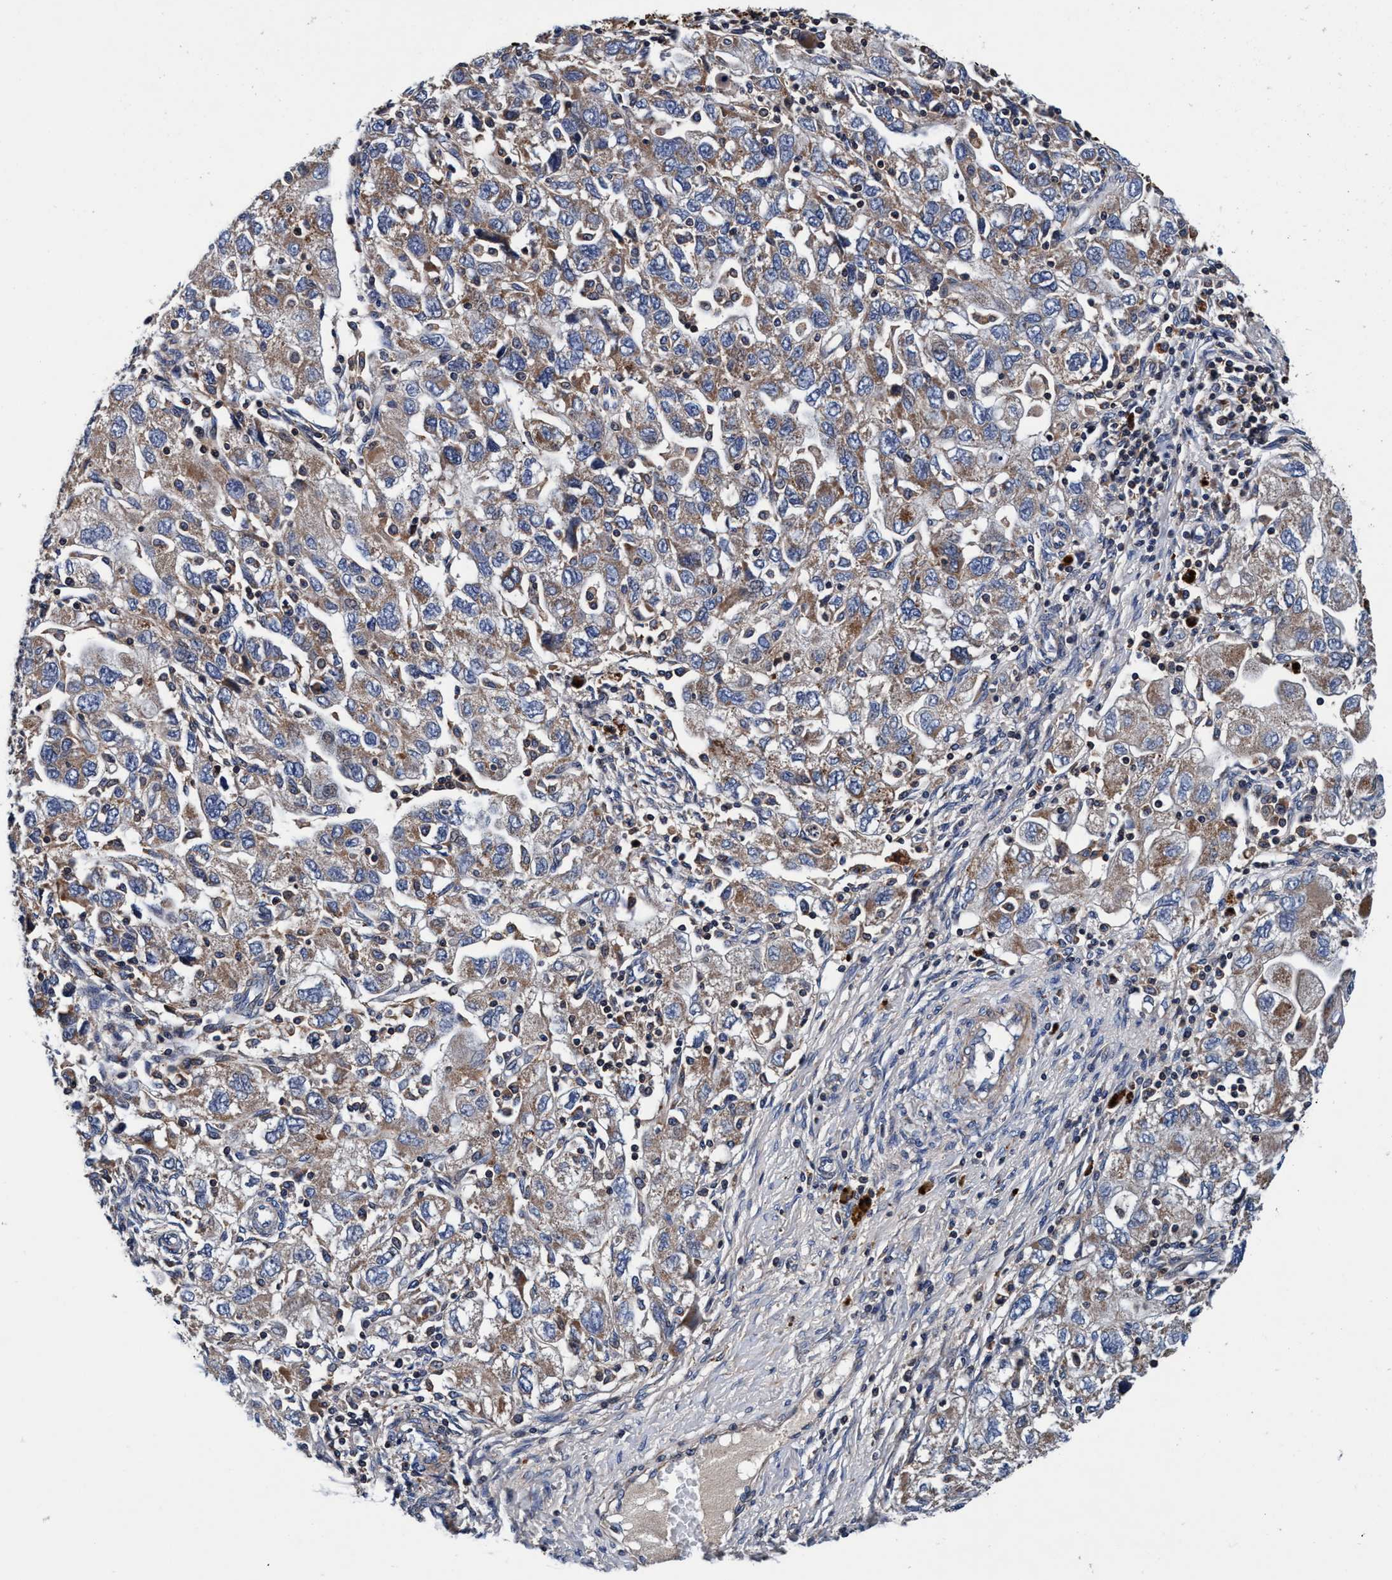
{"staining": {"intensity": "moderate", "quantity": ">75%", "location": "cytoplasmic/membranous"}, "tissue": "ovarian cancer", "cell_type": "Tumor cells", "image_type": "cancer", "snomed": [{"axis": "morphology", "description": "Carcinoma, NOS"}, {"axis": "morphology", "description": "Cystadenocarcinoma, serous, NOS"}, {"axis": "topography", "description": "Ovary"}], "caption": "Serous cystadenocarcinoma (ovarian) stained with a protein marker reveals moderate staining in tumor cells.", "gene": "RNF208", "patient": {"sex": "female", "age": 69}}